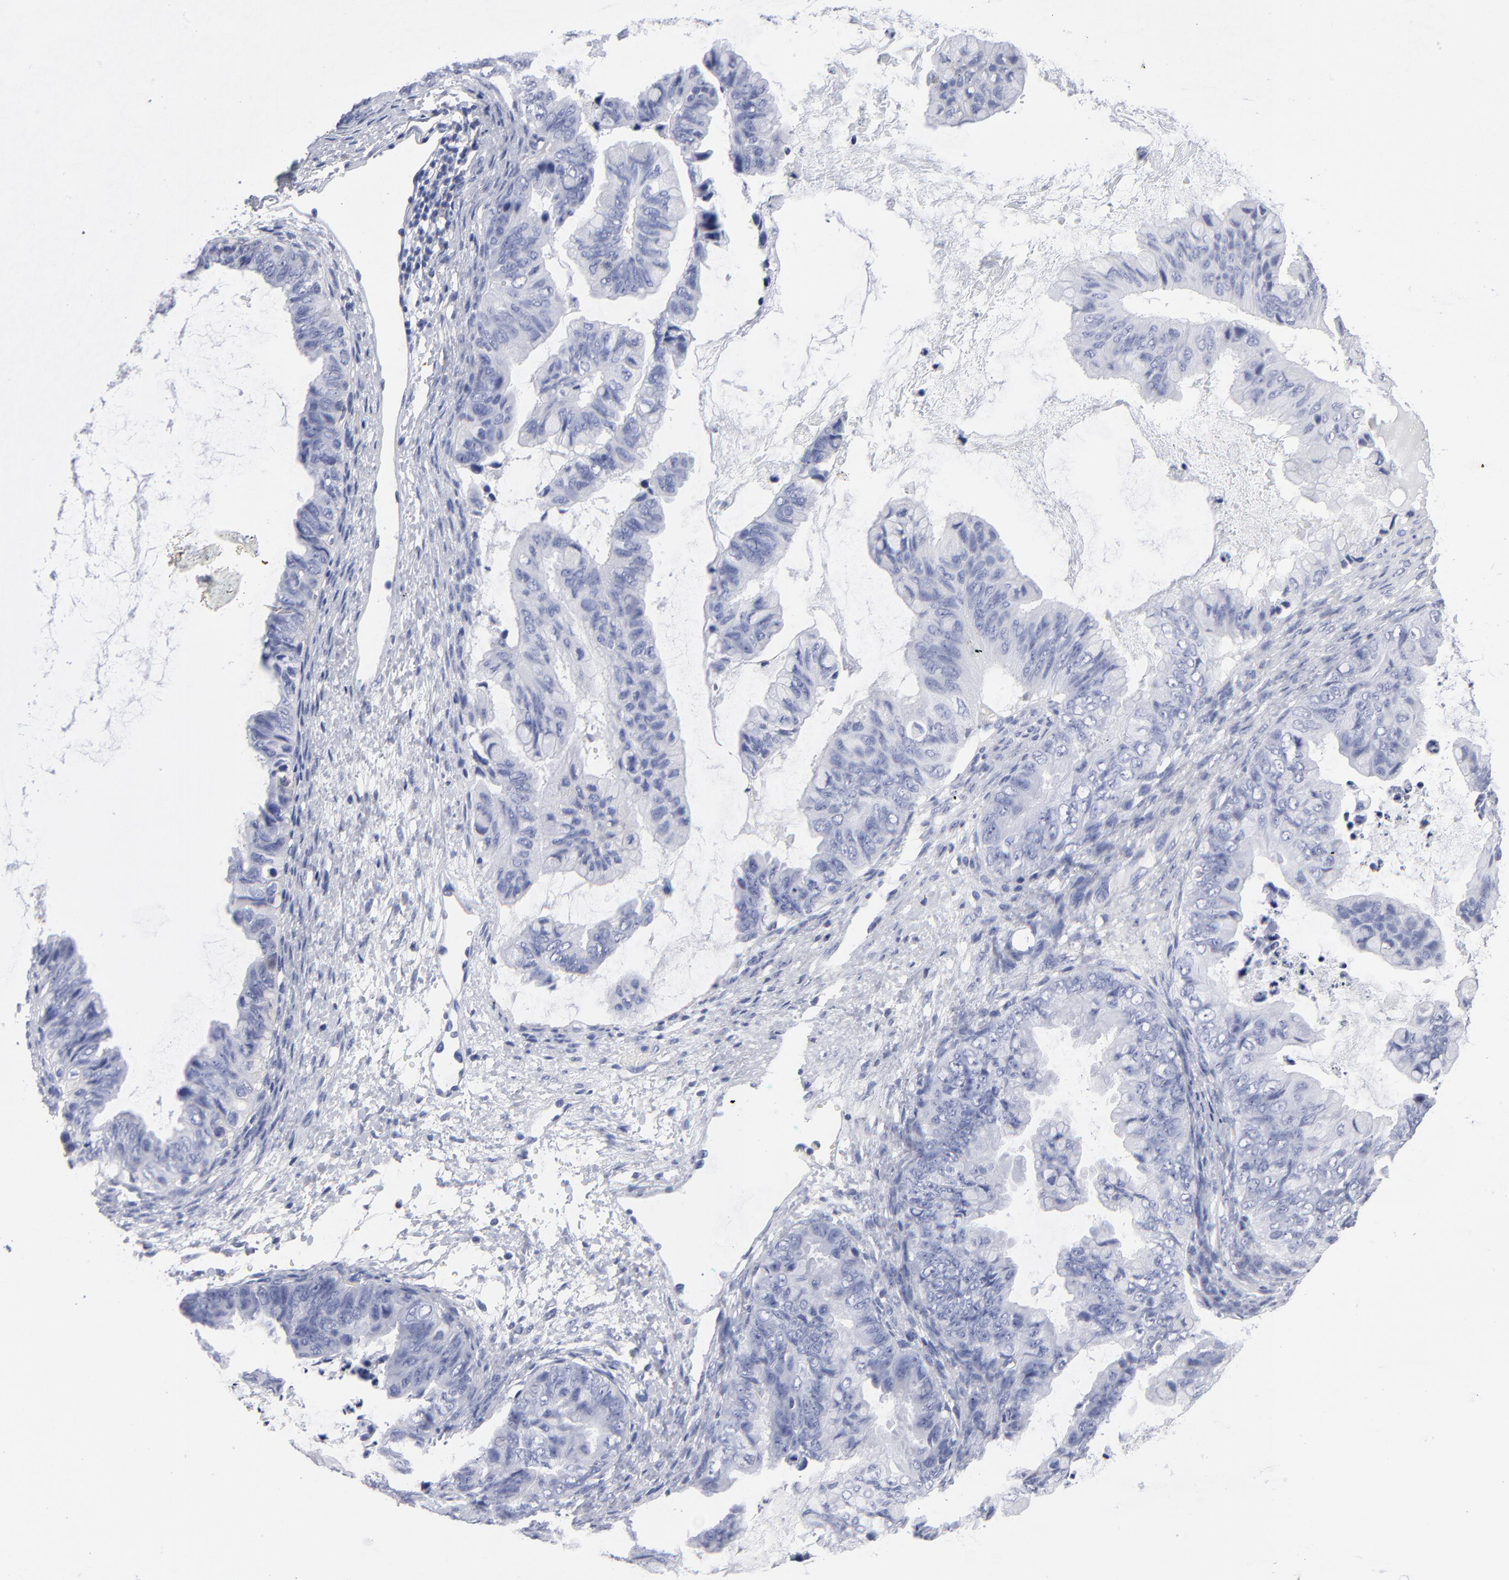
{"staining": {"intensity": "negative", "quantity": "none", "location": "none"}, "tissue": "ovarian cancer", "cell_type": "Tumor cells", "image_type": "cancer", "snomed": [{"axis": "morphology", "description": "Cystadenocarcinoma, mucinous, NOS"}, {"axis": "topography", "description": "Ovary"}], "caption": "Tumor cells are negative for brown protein staining in ovarian cancer.", "gene": "LAT2", "patient": {"sex": "female", "age": 36}}